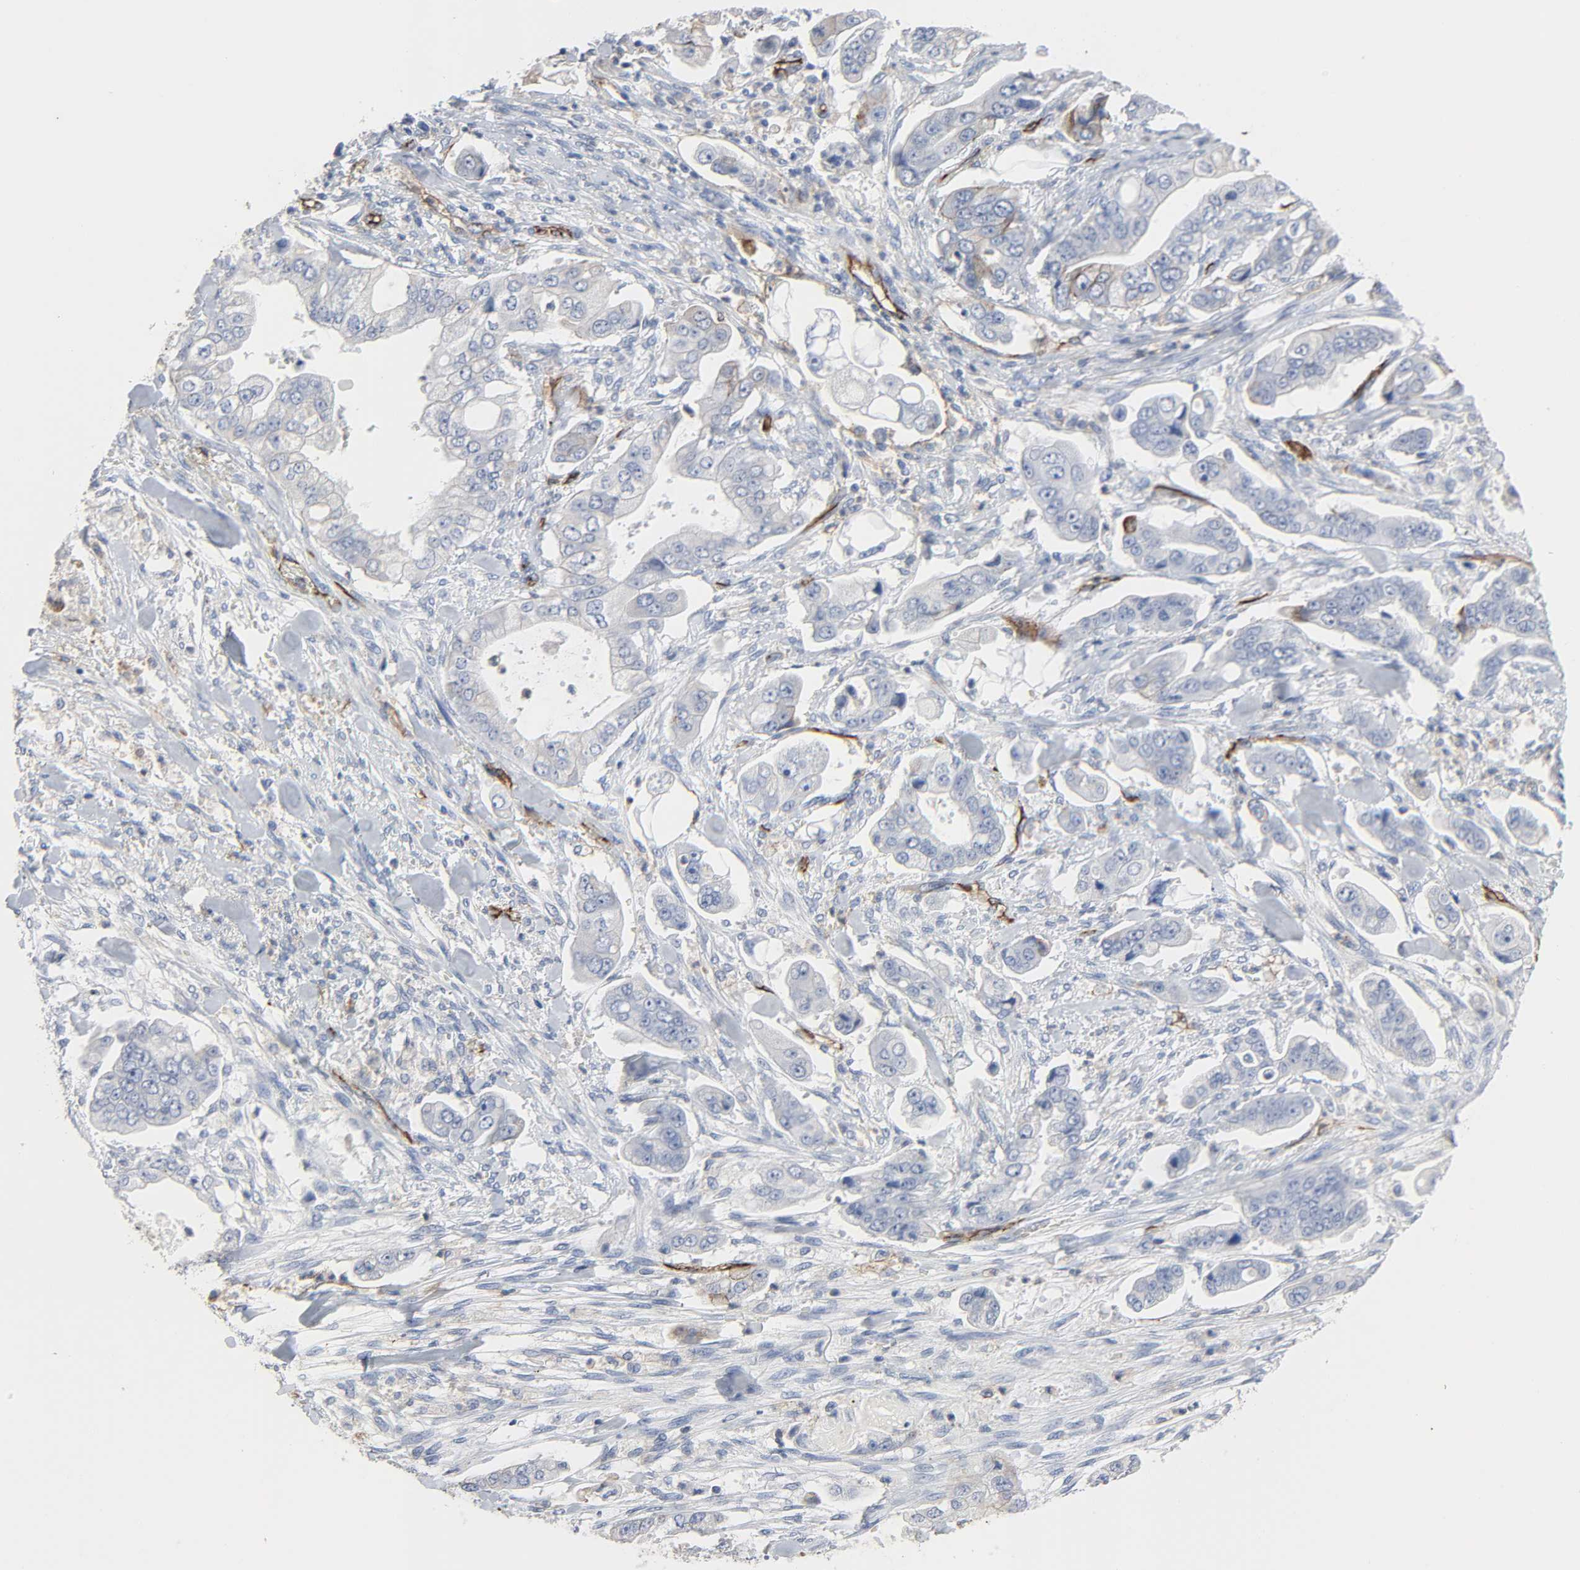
{"staining": {"intensity": "negative", "quantity": "none", "location": "none"}, "tissue": "stomach cancer", "cell_type": "Tumor cells", "image_type": "cancer", "snomed": [{"axis": "morphology", "description": "Adenocarcinoma, NOS"}, {"axis": "topography", "description": "Stomach"}], "caption": "Immunohistochemistry of adenocarcinoma (stomach) reveals no positivity in tumor cells.", "gene": "PECAM1", "patient": {"sex": "male", "age": 62}}